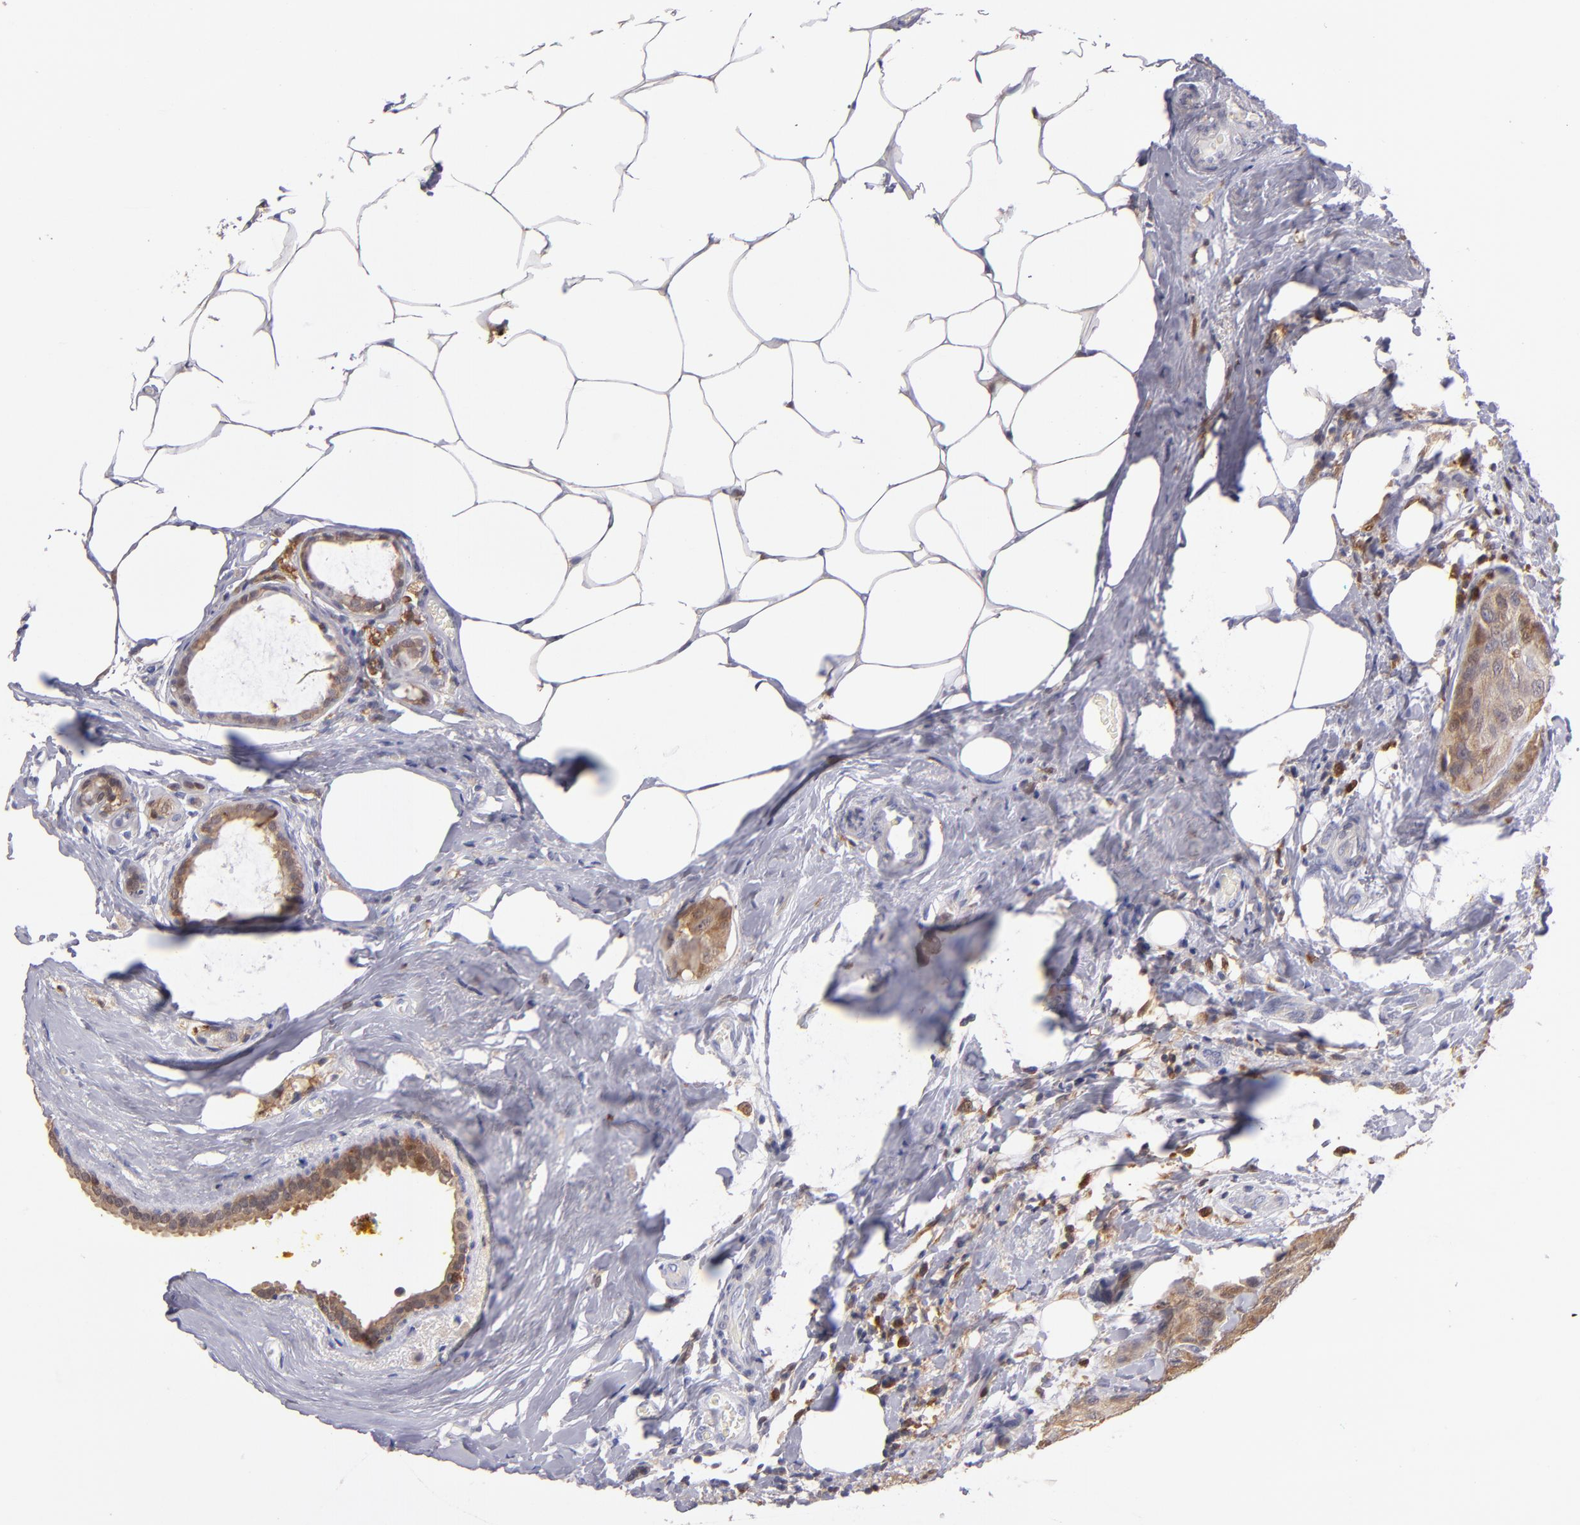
{"staining": {"intensity": "strong", "quantity": ">75%", "location": "cytoplasmic/membranous"}, "tissue": "breast cancer", "cell_type": "Tumor cells", "image_type": "cancer", "snomed": [{"axis": "morphology", "description": "Duct carcinoma"}, {"axis": "topography", "description": "Breast"}], "caption": "Immunohistochemistry (IHC) staining of breast cancer (infiltrating ductal carcinoma), which displays high levels of strong cytoplasmic/membranous staining in approximately >75% of tumor cells indicating strong cytoplasmic/membranous protein staining. The staining was performed using DAB (brown) for protein detection and nuclei were counterstained in hematoxylin (blue).", "gene": "PRKCD", "patient": {"sex": "female", "age": 68}}